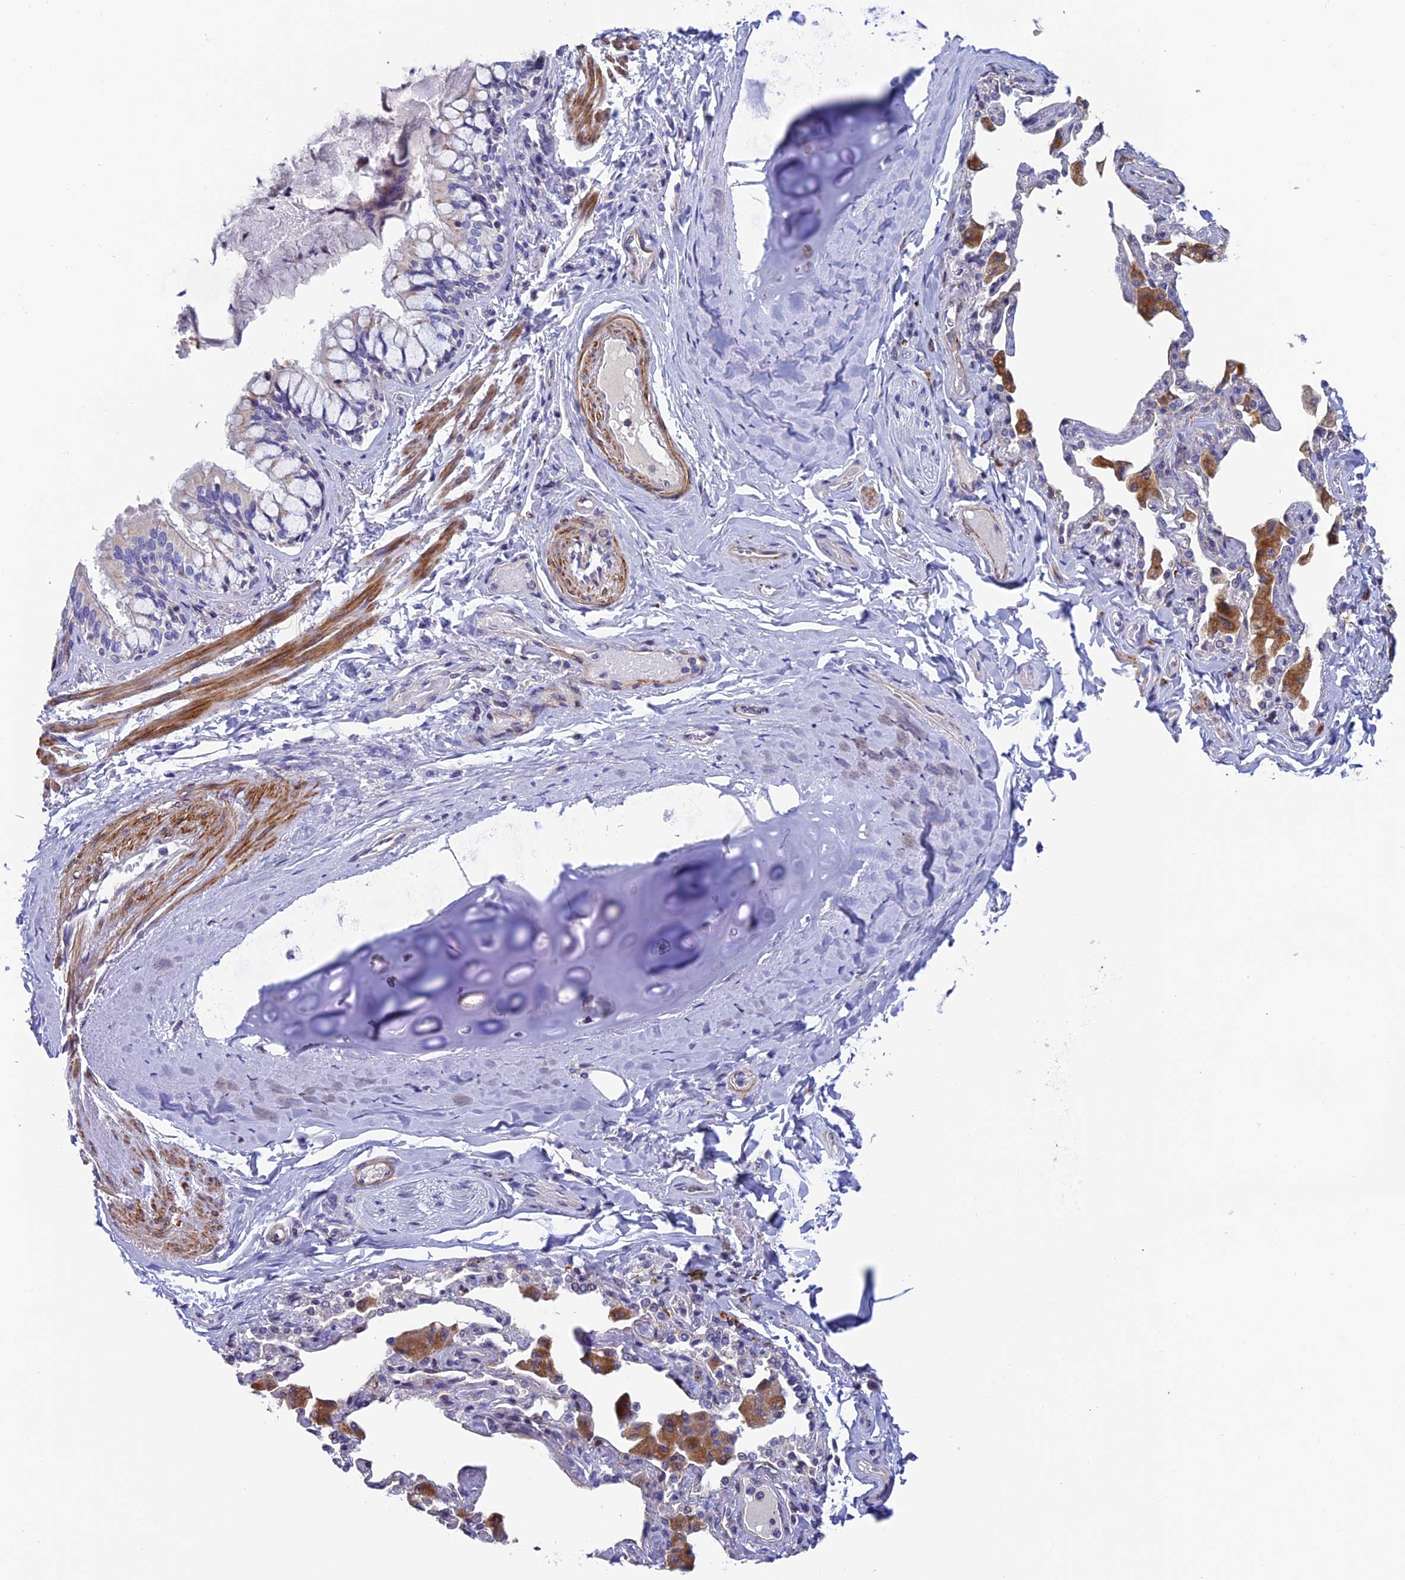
{"staining": {"intensity": "negative", "quantity": "none", "location": "none"}, "tissue": "bronchus", "cell_type": "Respiratory epithelial cells", "image_type": "normal", "snomed": [{"axis": "morphology", "description": "Normal tissue, NOS"}, {"axis": "morphology", "description": "Inflammation, NOS"}, {"axis": "topography", "description": "Bronchus"}, {"axis": "topography", "description": "Lung"}], "caption": "This photomicrograph is of normal bronchus stained with immunohistochemistry to label a protein in brown with the nuclei are counter-stained blue. There is no expression in respiratory epithelial cells. (Brightfield microscopy of DAB immunohistochemistry (IHC) at high magnification).", "gene": "FAM178B", "patient": {"sex": "female", "age": 46}}